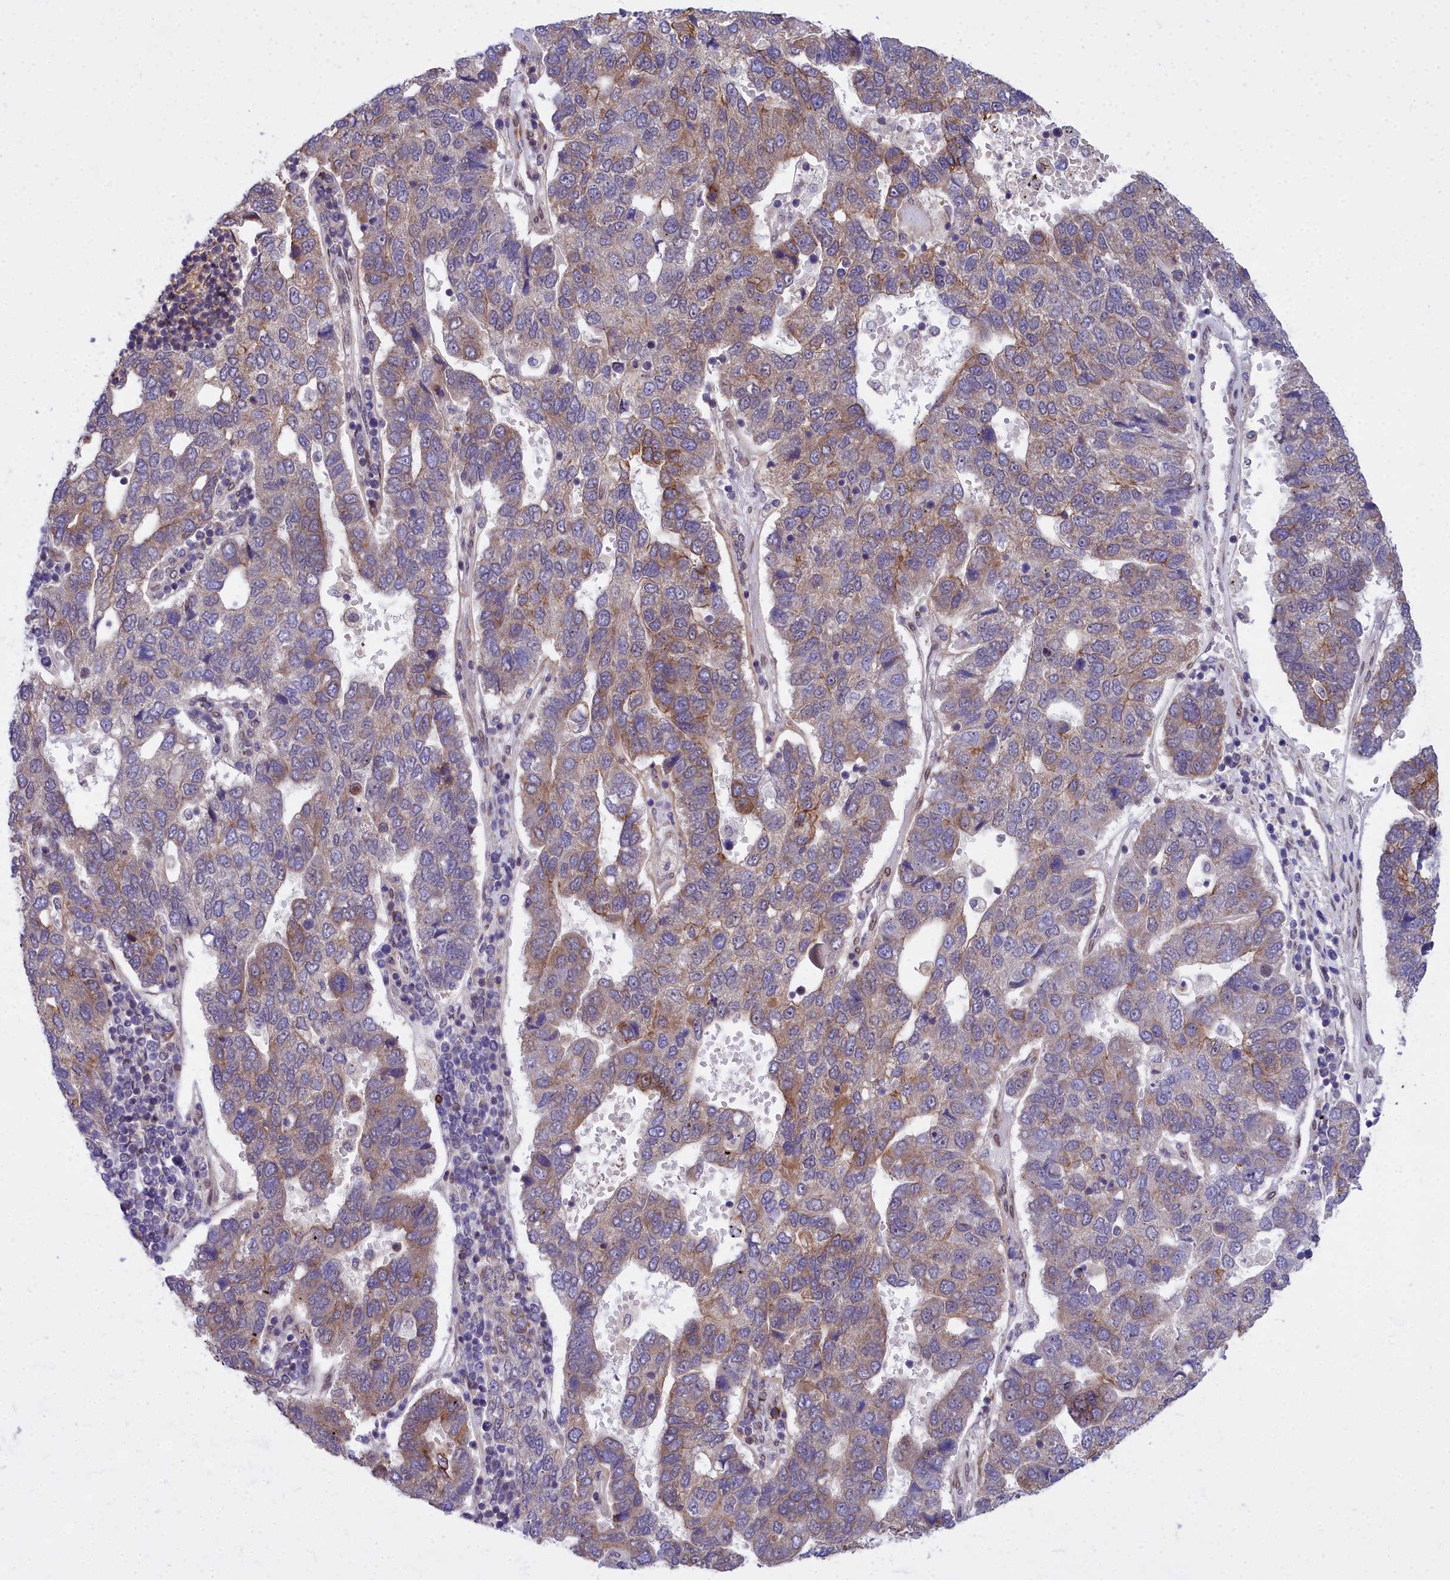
{"staining": {"intensity": "moderate", "quantity": "<25%", "location": "cytoplasmic/membranous"}, "tissue": "pancreatic cancer", "cell_type": "Tumor cells", "image_type": "cancer", "snomed": [{"axis": "morphology", "description": "Adenocarcinoma, NOS"}, {"axis": "topography", "description": "Pancreas"}], "caption": "This is an image of immunohistochemistry staining of pancreatic adenocarcinoma, which shows moderate positivity in the cytoplasmic/membranous of tumor cells.", "gene": "ABCB8", "patient": {"sex": "female", "age": 61}}